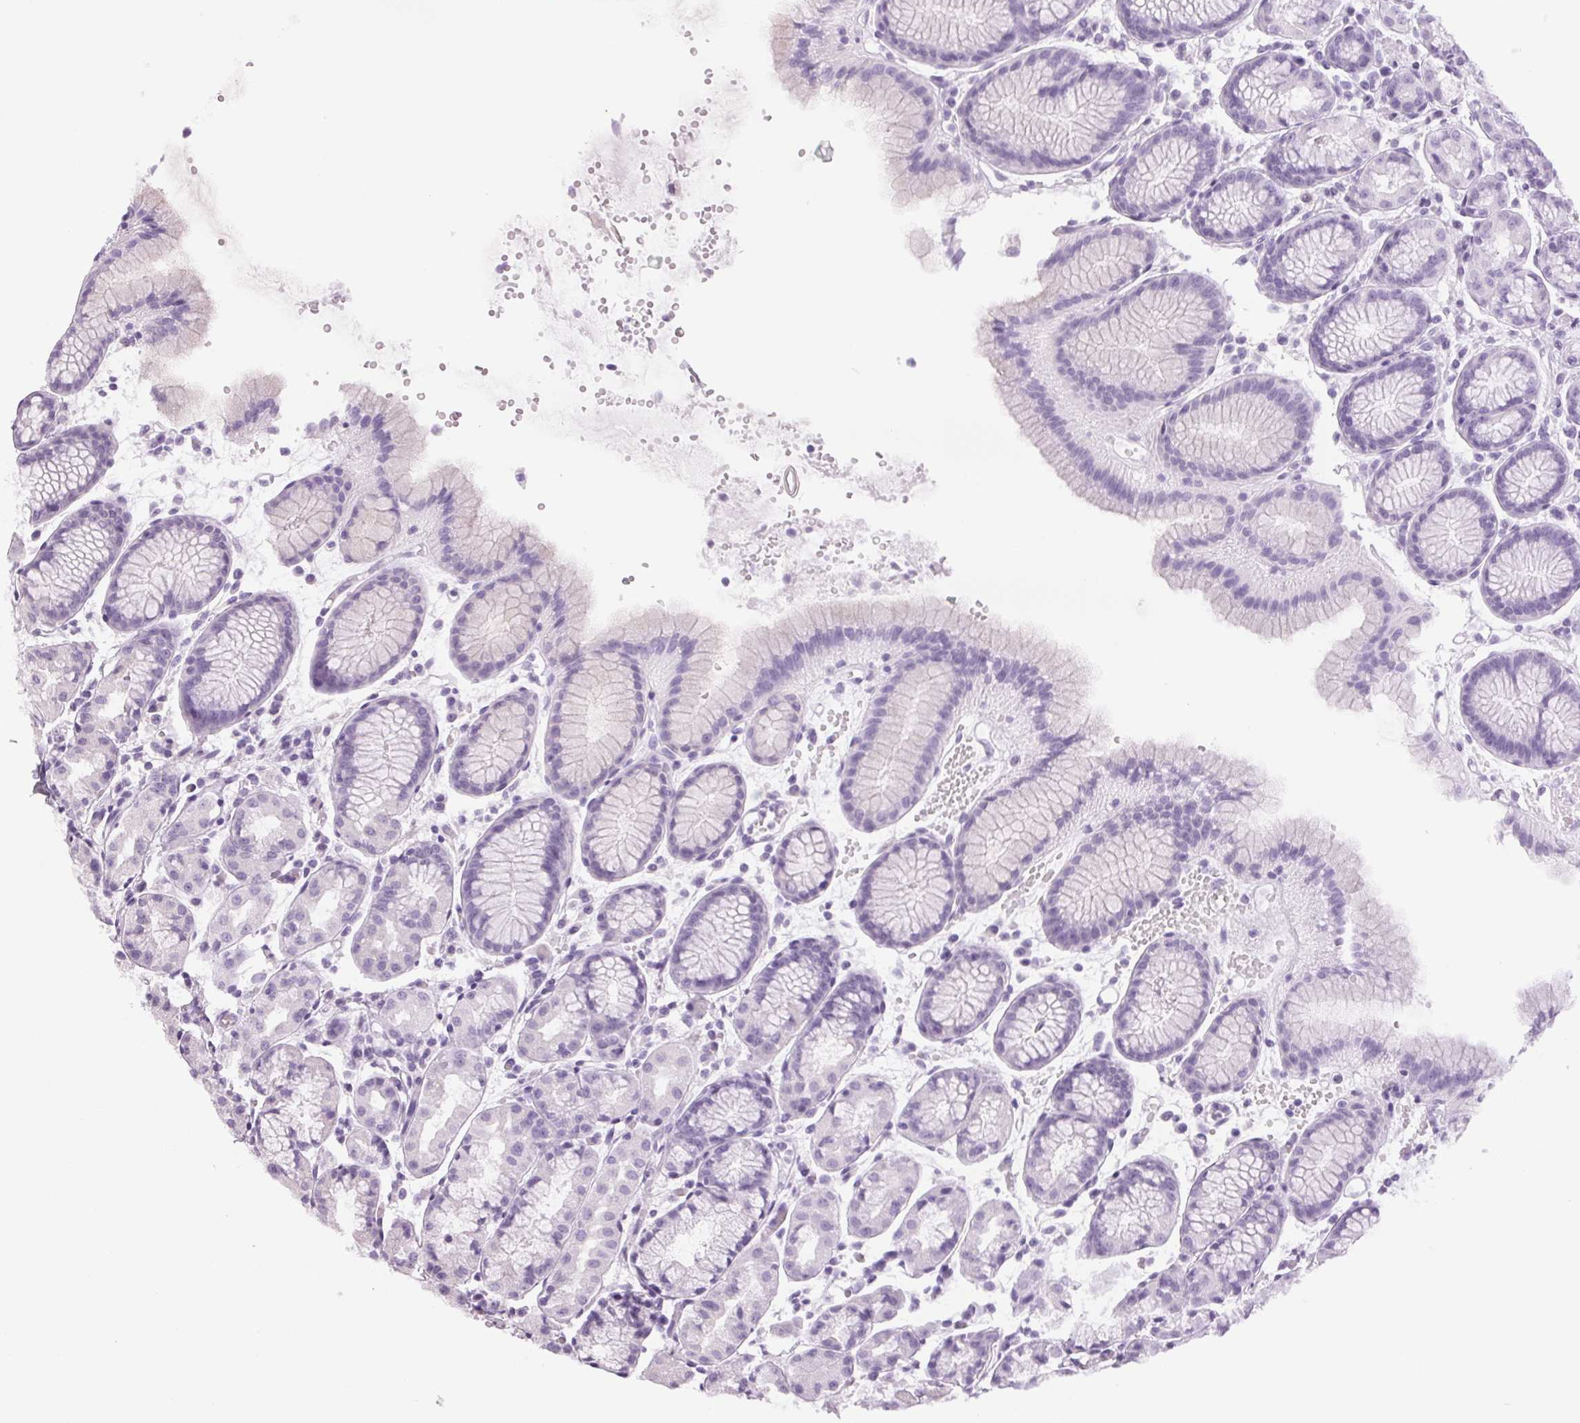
{"staining": {"intensity": "negative", "quantity": "none", "location": "none"}, "tissue": "stomach", "cell_type": "Glandular cells", "image_type": "normal", "snomed": [{"axis": "morphology", "description": "Normal tissue, NOS"}, {"axis": "topography", "description": "Stomach, upper"}], "caption": "Immunohistochemistry (IHC) micrograph of benign human stomach stained for a protein (brown), which reveals no positivity in glandular cells. (DAB (3,3'-diaminobenzidine) immunohistochemistry (IHC), high magnification).", "gene": "LTF", "patient": {"sex": "male", "age": 47}}